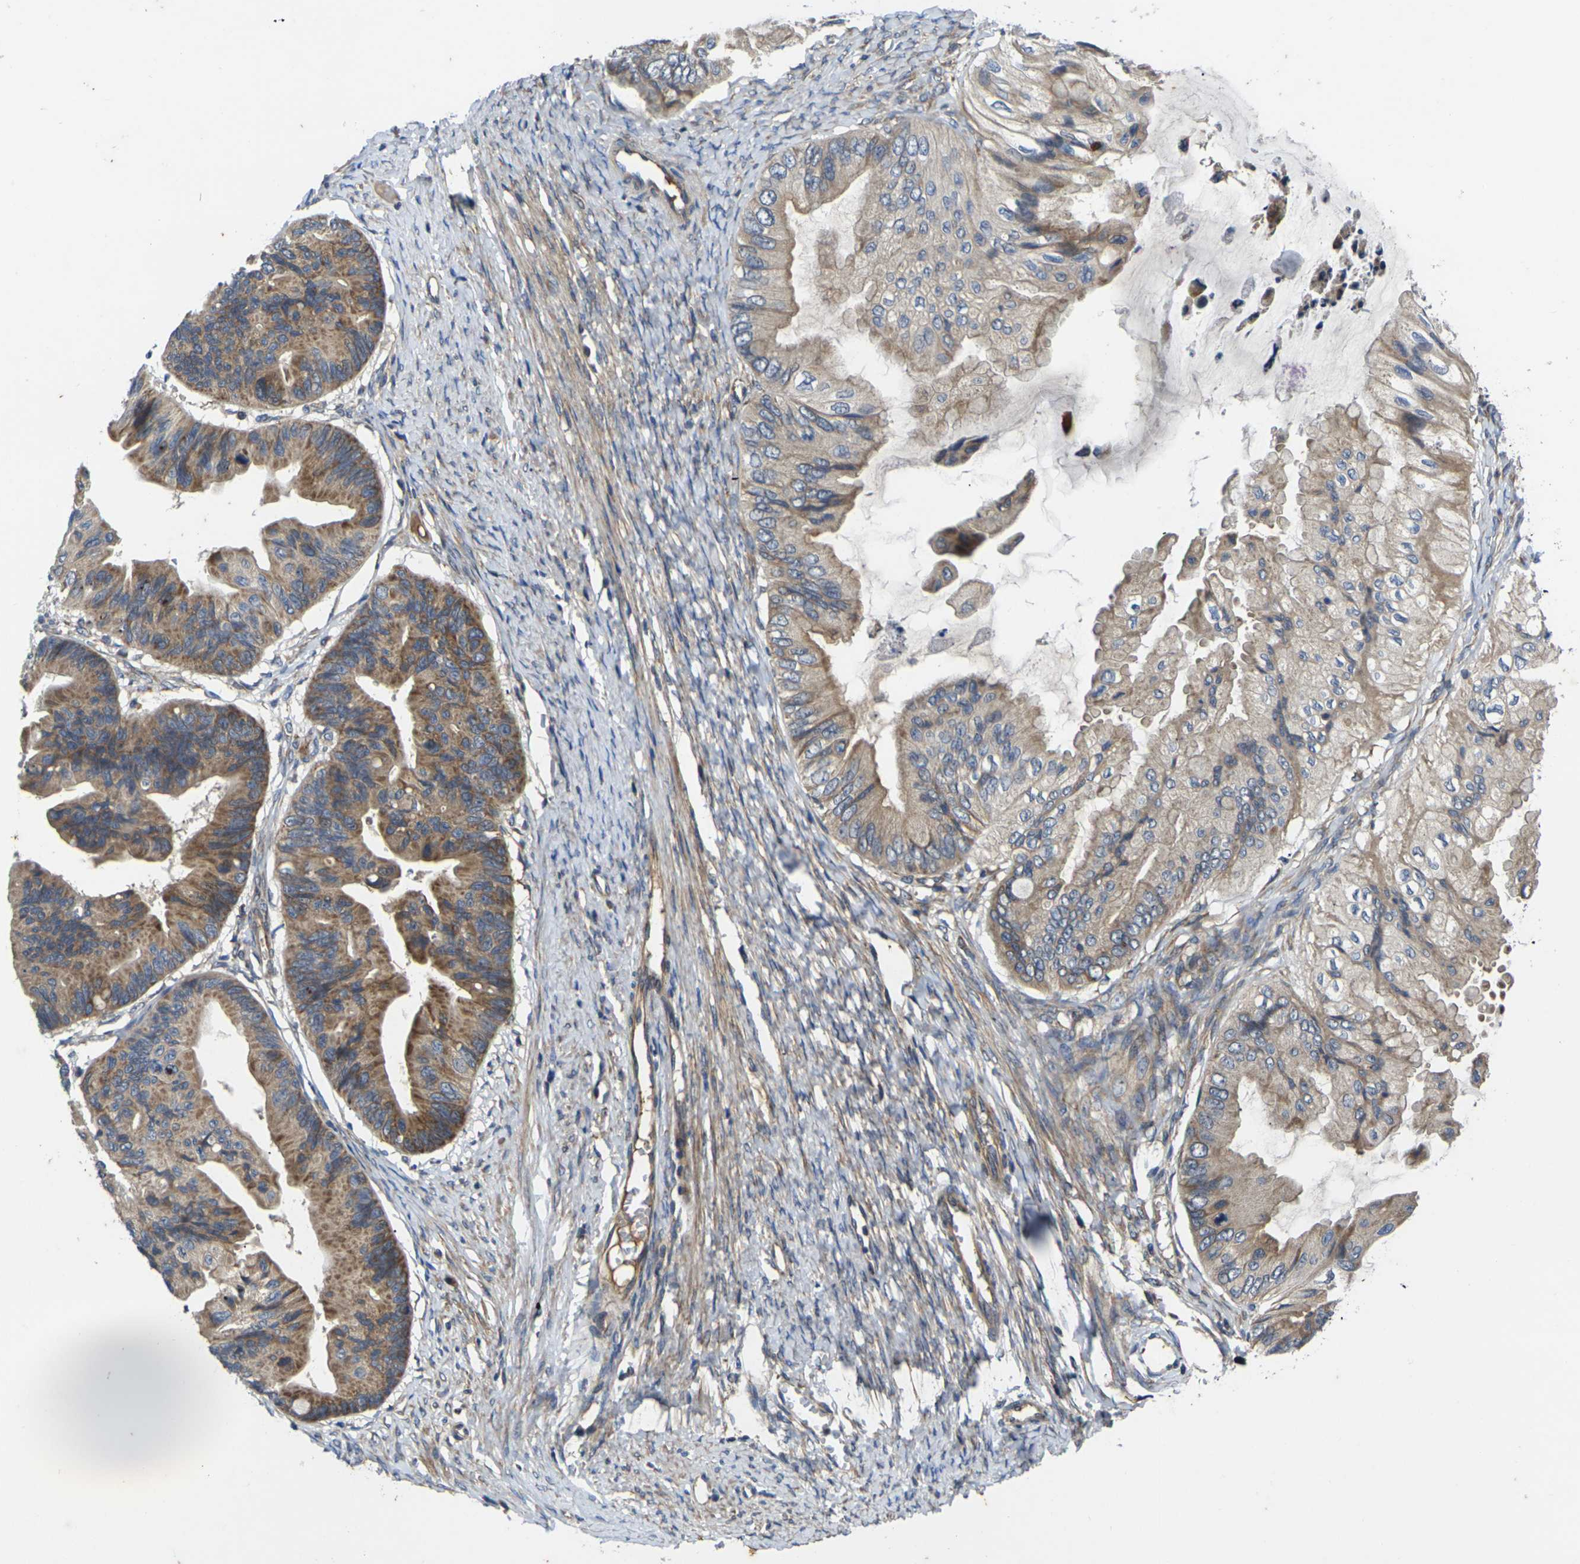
{"staining": {"intensity": "moderate", "quantity": ">75%", "location": "cytoplasmic/membranous"}, "tissue": "ovarian cancer", "cell_type": "Tumor cells", "image_type": "cancer", "snomed": [{"axis": "morphology", "description": "Cystadenocarcinoma, mucinous, NOS"}, {"axis": "topography", "description": "Ovary"}], "caption": "High-power microscopy captured an immunohistochemistry (IHC) photomicrograph of ovarian cancer, revealing moderate cytoplasmic/membranous positivity in about >75% of tumor cells.", "gene": "KIF1B", "patient": {"sex": "female", "age": 61}}